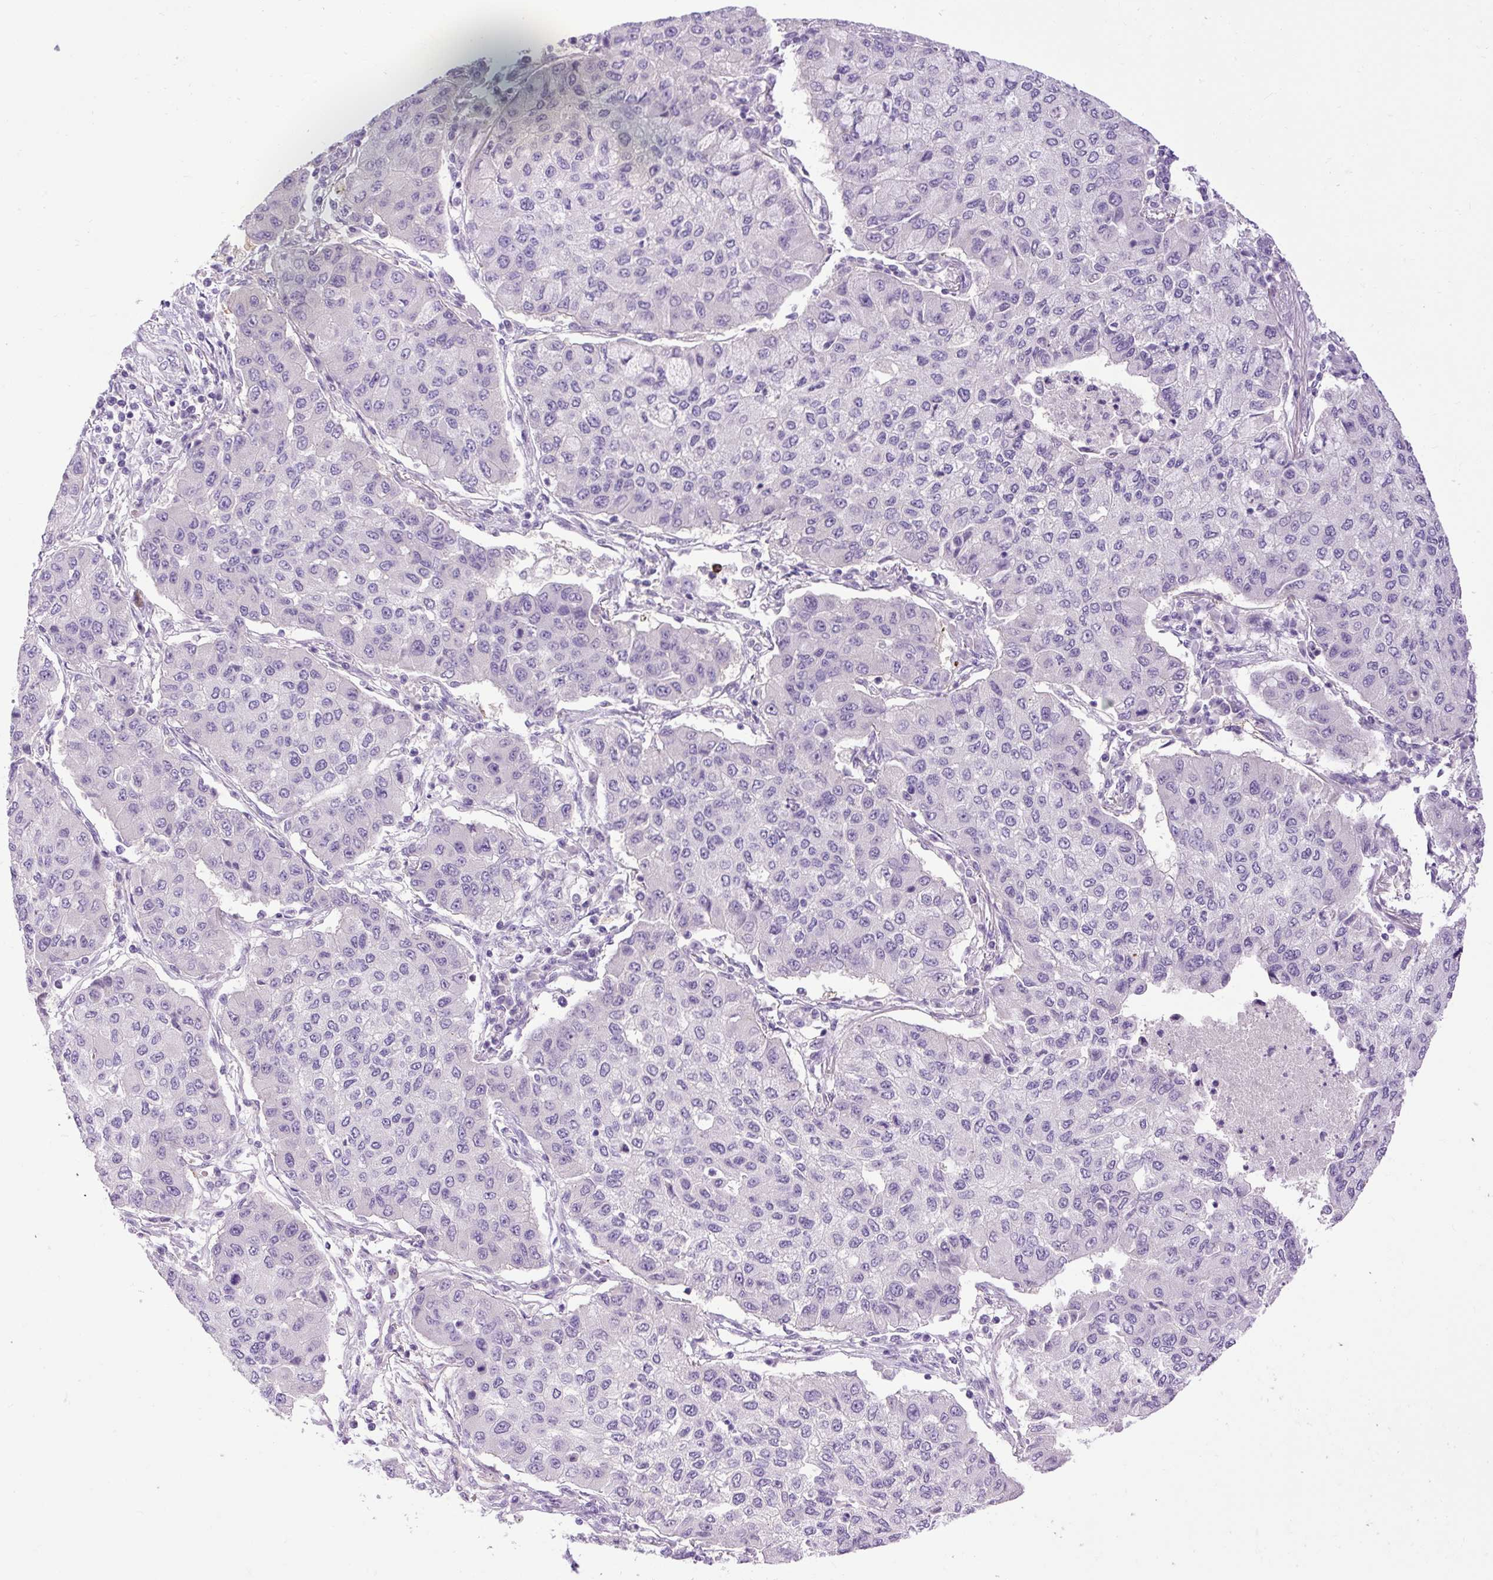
{"staining": {"intensity": "negative", "quantity": "none", "location": "none"}, "tissue": "lung cancer", "cell_type": "Tumor cells", "image_type": "cancer", "snomed": [{"axis": "morphology", "description": "Squamous cell carcinoma, NOS"}, {"axis": "topography", "description": "Lung"}], "caption": "The histopathology image reveals no significant staining in tumor cells of lung cancer (squamous cell carcinoma).", "gene": "VWA7", "patient": {"sex": "male", "age": 74}}